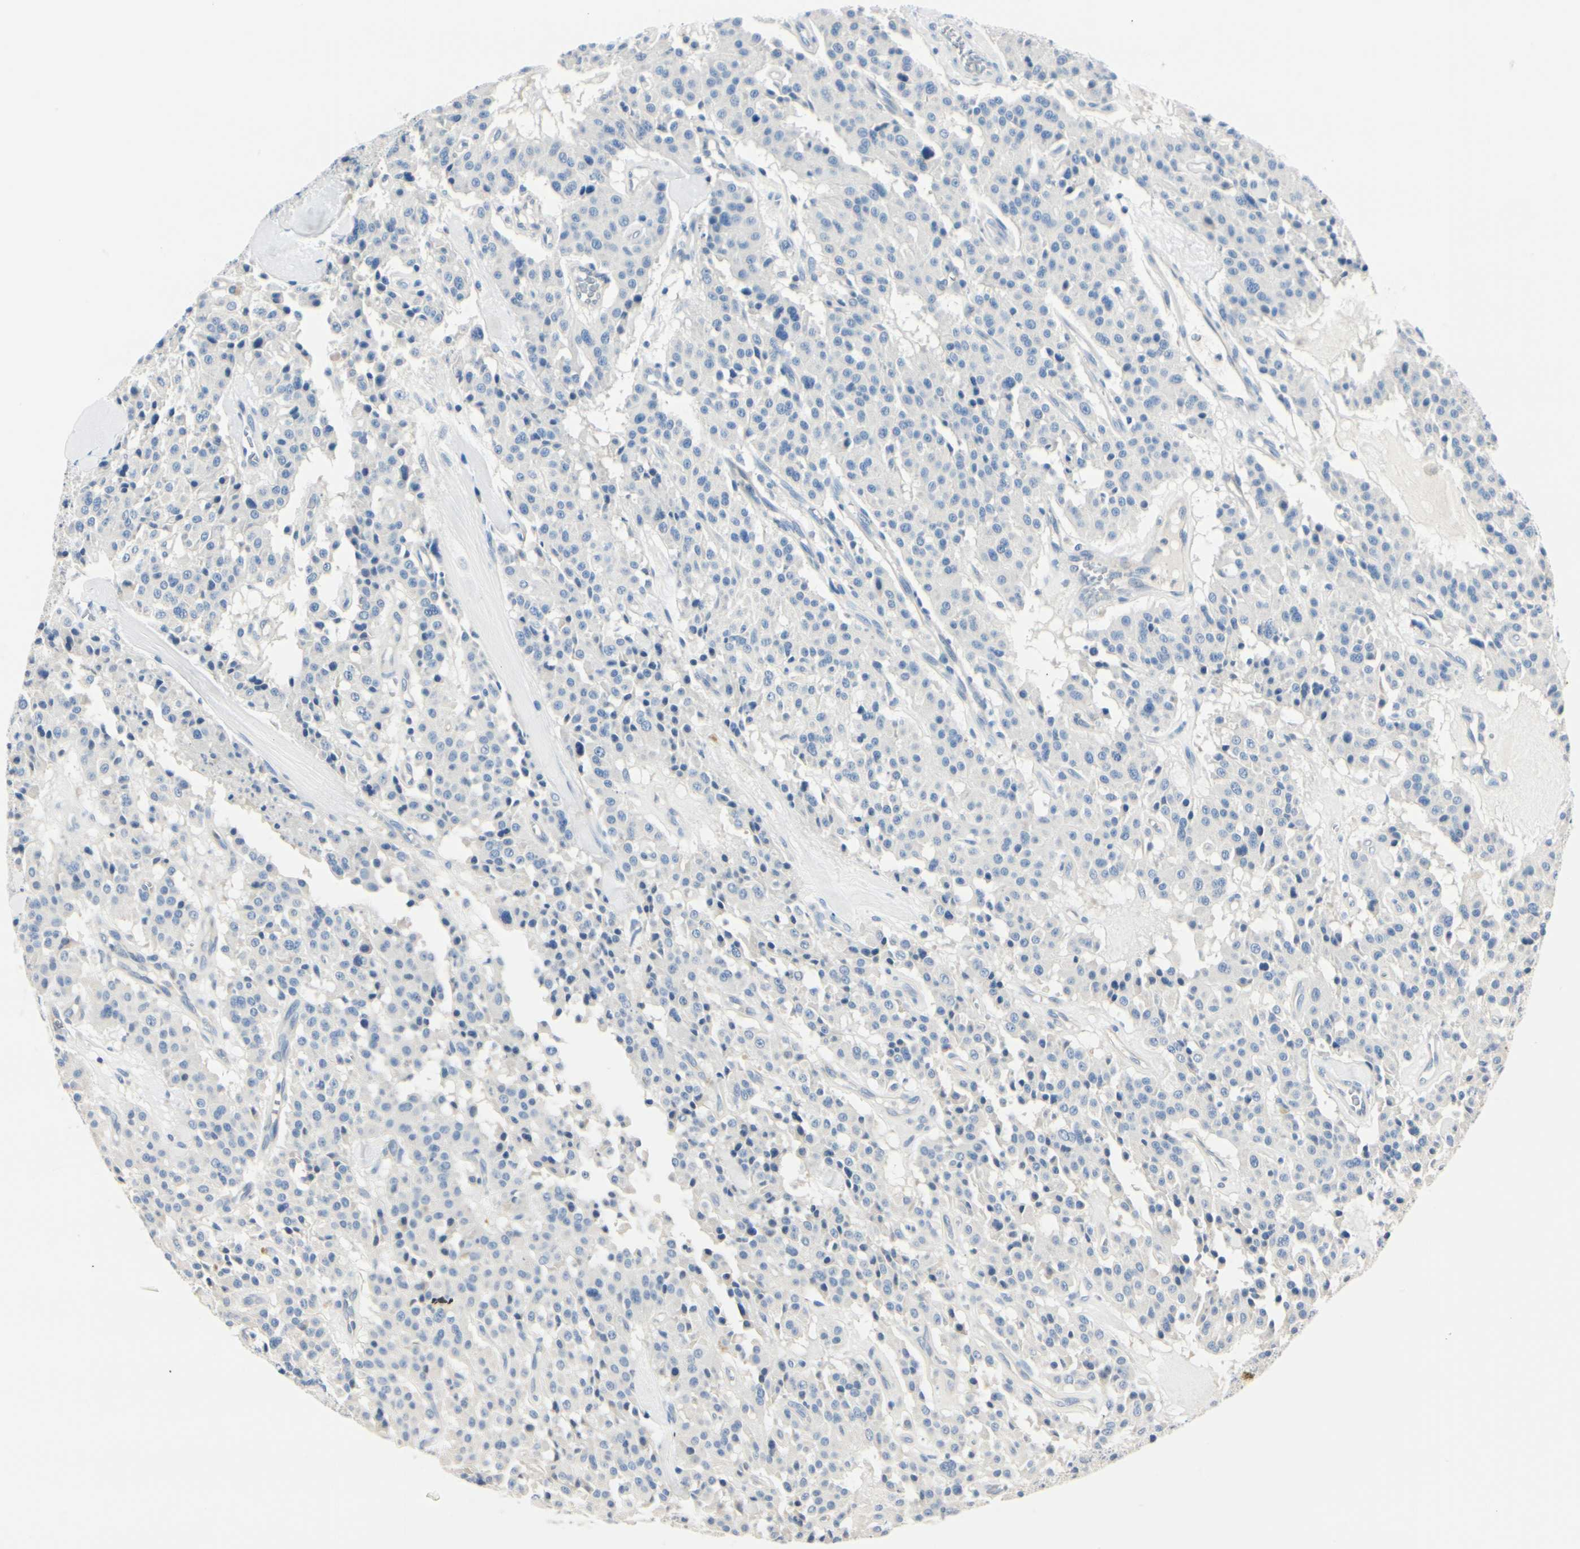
{"staining": {"intensity": "negative", "quantity": "none", "location": "none"}, "tissue": "carcinoid", "cell_type": "Tumor cells", "image_type": "cancer", "snomed": [{"axis": "morphology", "description": "Carcinoid, malignant, NOS"}, {"axis": "topography", "description": "Lung"}], "caption": "This is an IHC image of human carcinoid (malignant). There is no staining in tumor cells.", "gene": "TGFBR3", "patient": {"sex": "male", "age": 30}}